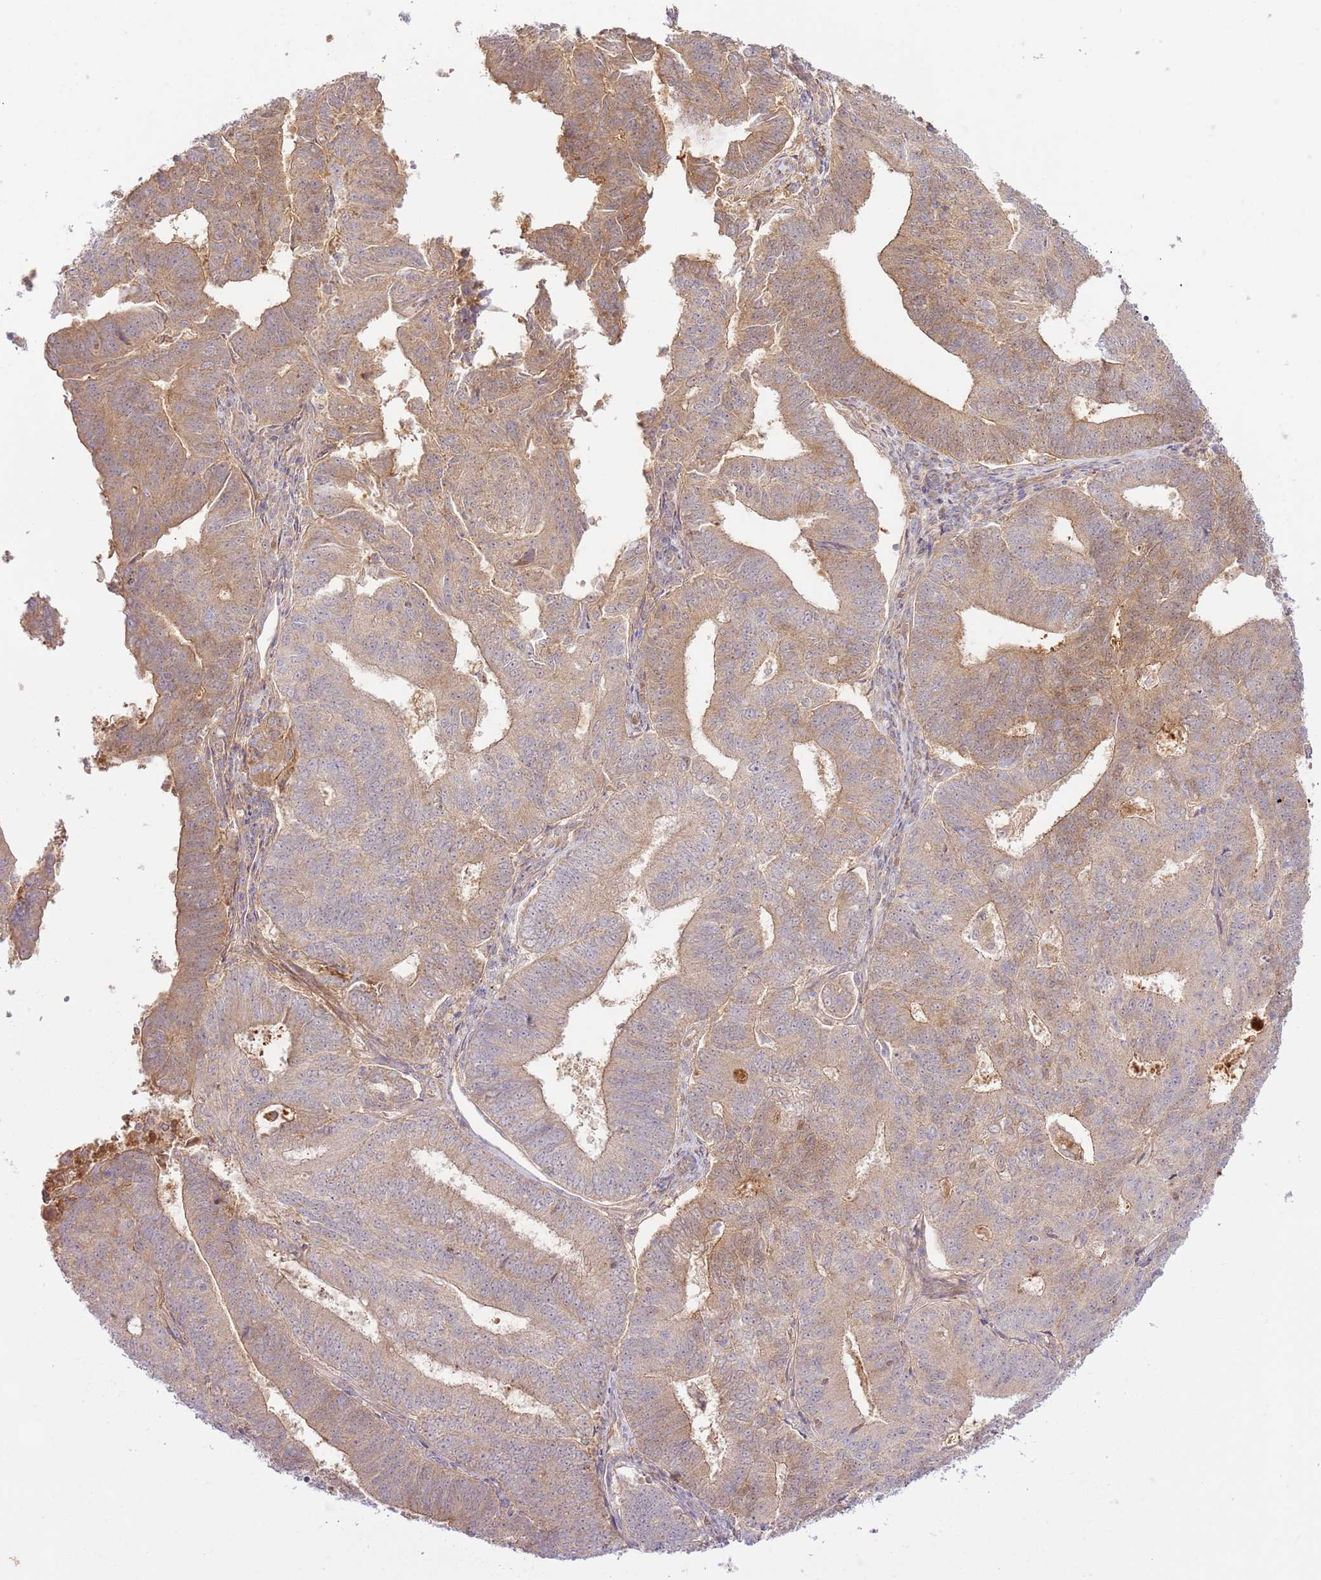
{"staining": {"intensity": "moderate", "quantity": ">75%", "location": "cytoplasmic/membranous"}, "tissue": "endometrial cancer", "cell_type": "Tumor cells", "image_type": "cancer", "snomed": [{"axis": "morphology", "description": "Adenocarcinoma, NOS"}, {"axis": "topography", "description": "Endometrium"}], "caption": "This is an image of IHC staining of adenocarcinoma (endometrial), which shows moderate positivity in the cytoplasmic/membranous of tumor cells.", "gene": "C8G", "patient": {"sex": "female", "age": 70}}